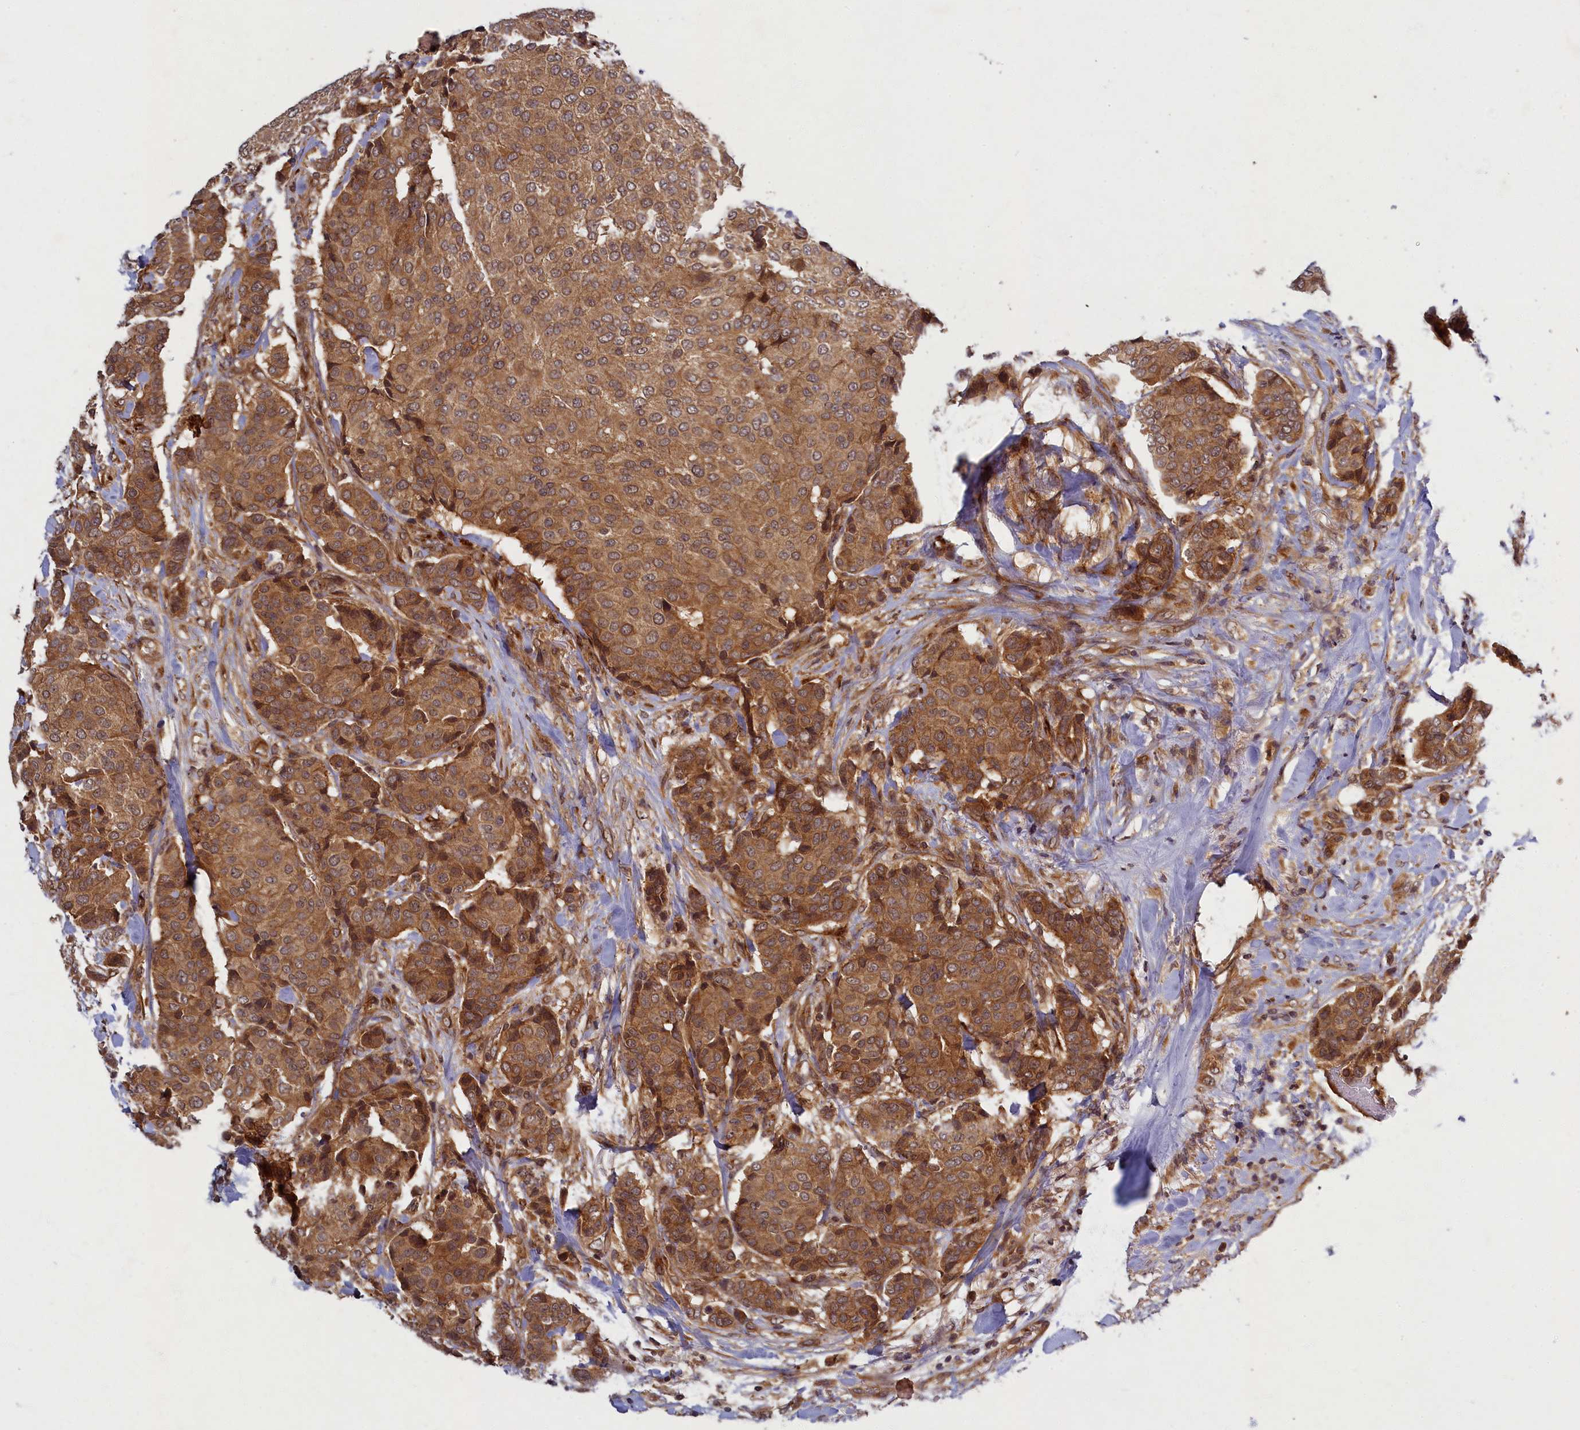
{"staining": {"intensity": "moderate", "quantity": ">75%", "location": "cytoplasmic/membranous"}, "tissue": "breast cancer", "cell_type": "Tumor cells", "image_type": "cancer", "snomed": [{"axis": "morphology", "description": "Duct carcinoma"}, {"axis": "topography", "description": "Breast"}], "caption": "Immunohistochemistry (IHC) photomicrograph of invasive ductal carcinoma (breast) stained for a protein (brown), which exhibits medium levels of moderate cytoplasmic/membranous staining in about >75% of tumor cells.", "gene": "BICD1", "patient": {"sex": "female", "age": 75}}